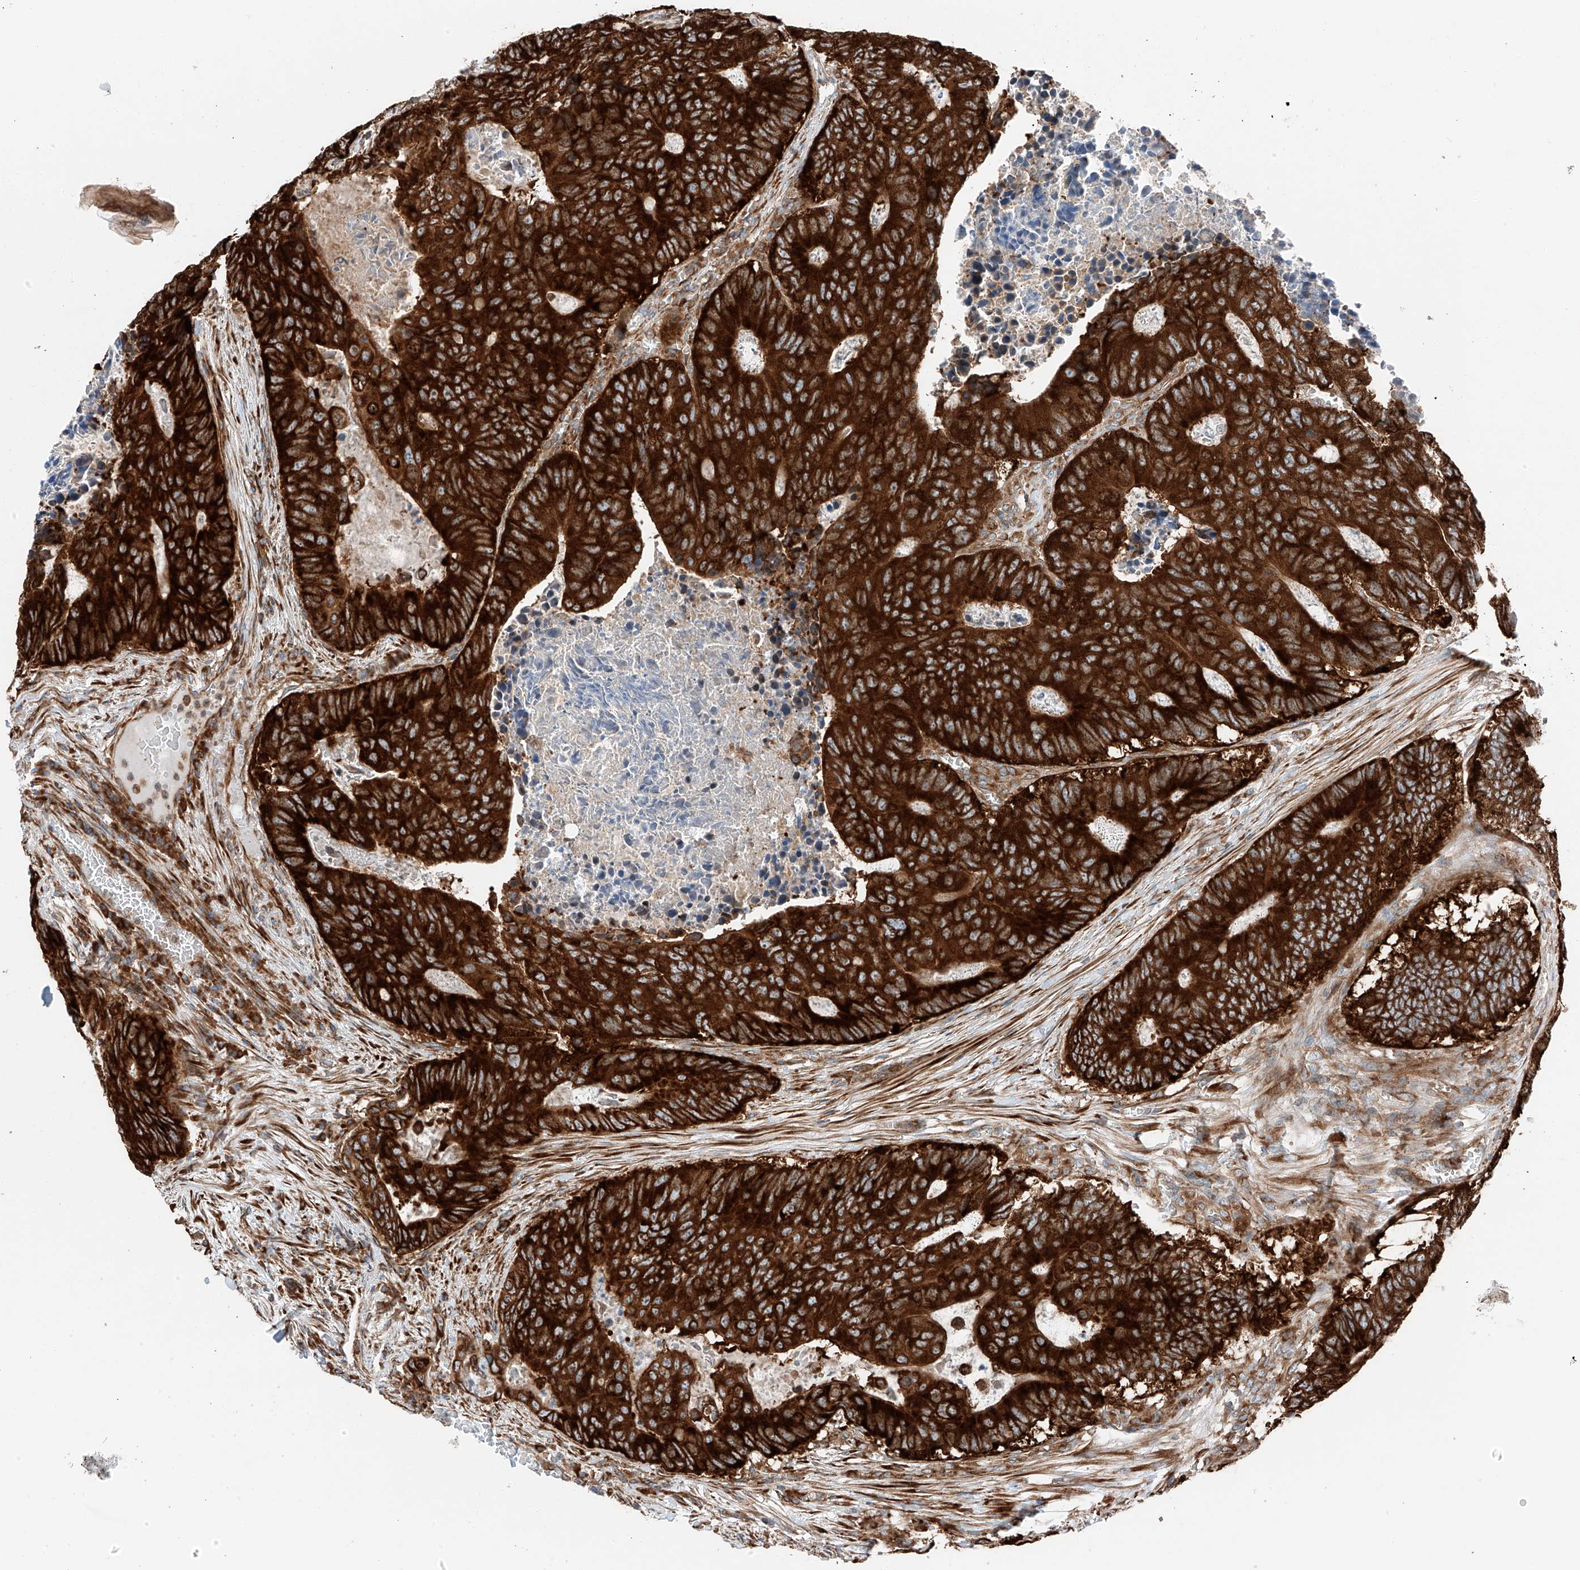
{"staining": {"intensity": "strong", "quantity": ">75%", "location": "cytoplasmic/membranous"}, "tissue": "colorectal cancer", "cell_type": "Tumor cells", "image_type": "cancer", "snomed": [{"axis": "morphology", "description": "Adenocarcinoma, NOS"}, {"axis": "topography", "description": "Colon"}], "caption": "Colorectal cancer tissue displays strong cytoplasmic/membranous positivity in approximately >75% of tumor cells", "gene": "ZC3H15", "patient": {"sex": "male", "age": 87}}